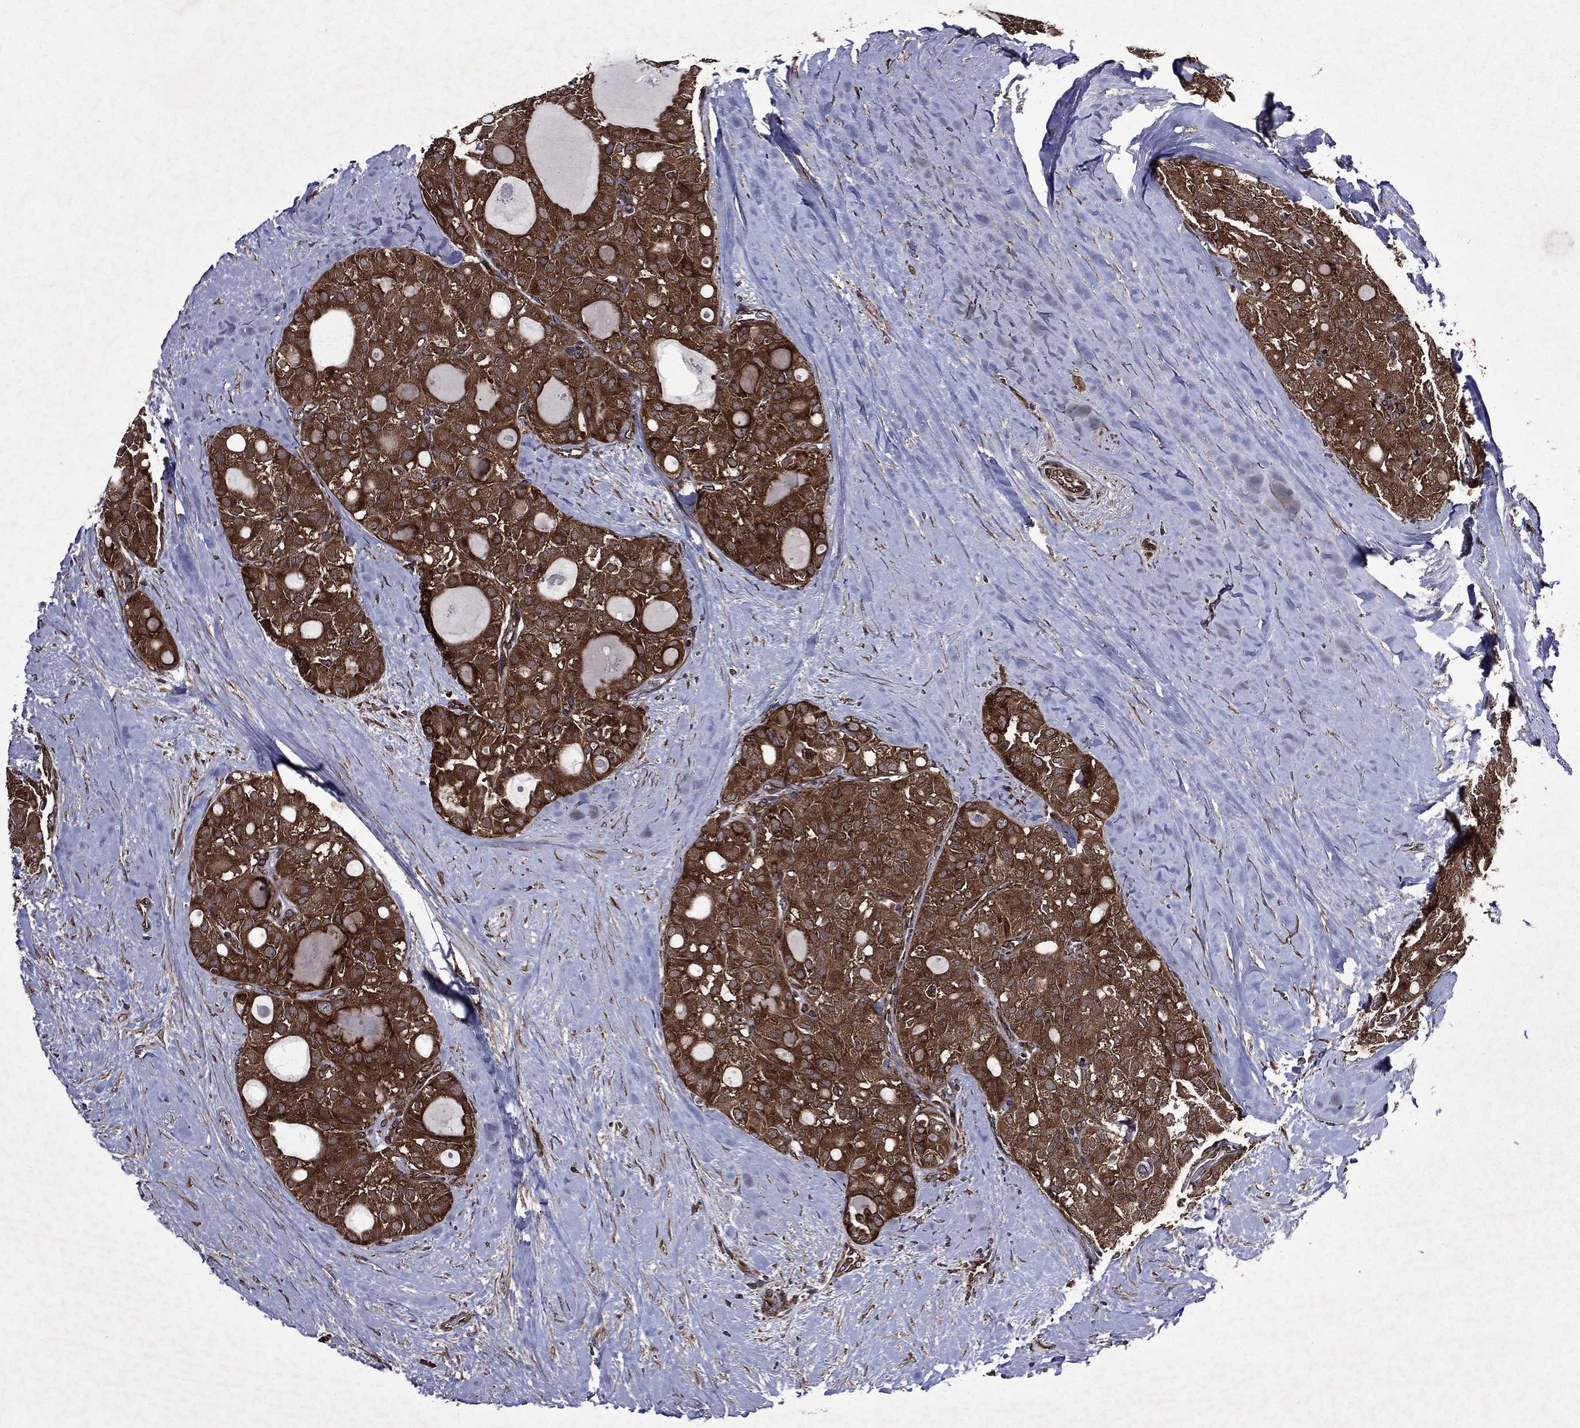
{"staining": {"intensity": "strong", "quantity": ">75%", "location": "cytoplasmic/membranous"}, "tissue": "thyroid cancer", "cell_type": "Tumor cells", "image_type": "cancer", "snomed": [{"axis": "morphology", "description": "Follicular adenoma carcinoma, NOS"}, {"axis": "topography", "description": "Thyroid gland"}], "caption": "IHC of thyroid cancer reveals high levels of strong cytoplasmic/membranous positivity in about >75% of tumor cells.", "gene": "EIF2B4", "patient": {"sex": "male", "age": 75}}